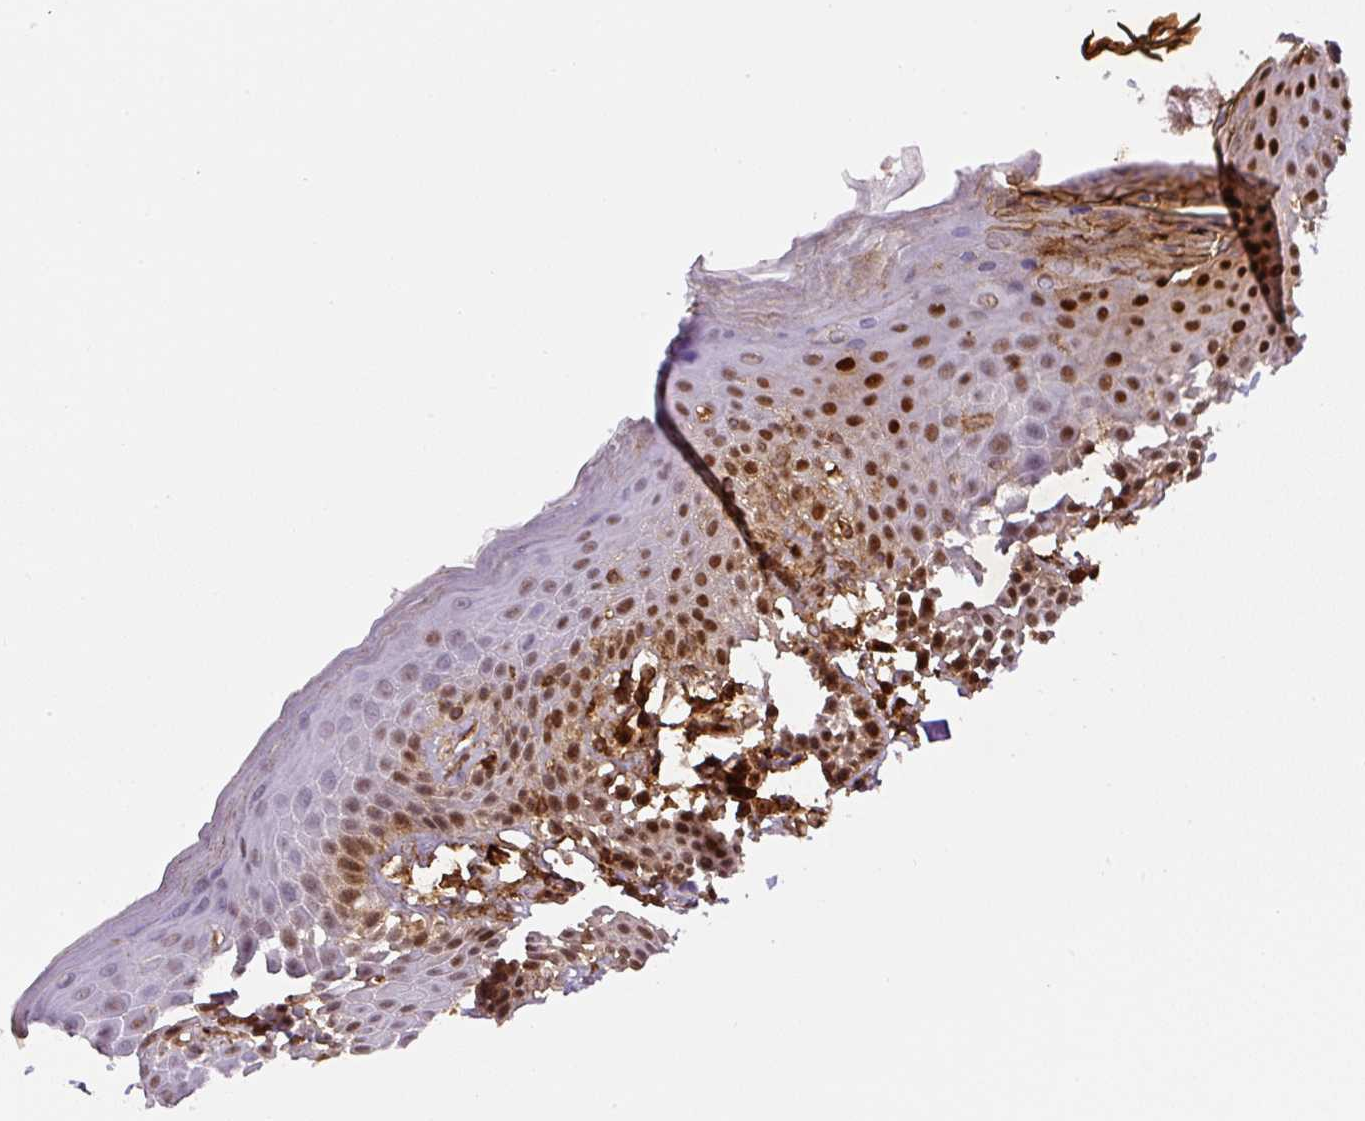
{"staining": {"intensity": "moderate", "quantity": "25%-75%", "location": "cytoplasmic/membranous,nuclear"}, "tissue": "skin", "cell_type": "Epidermal cells", "image_type": "normal", "snomed": [{"axis": "morphology", "description": "Normal tissue, NOS"}, {"axis": "topography", "description": "Peripheral nerve tissue"}], "caption": "Brown immunohistochemical staining in normal human skin displays moderate cytoplasmic/membranous,nuclear expression in approximately 25%-75% of epidermal cells. (DAB (3,3'-diaminobenzidine) IHC, brown staining for protein, blue staining for nuclei).", "gene": "ANXA1", "patient": {"sex": "male", "age": 51}}